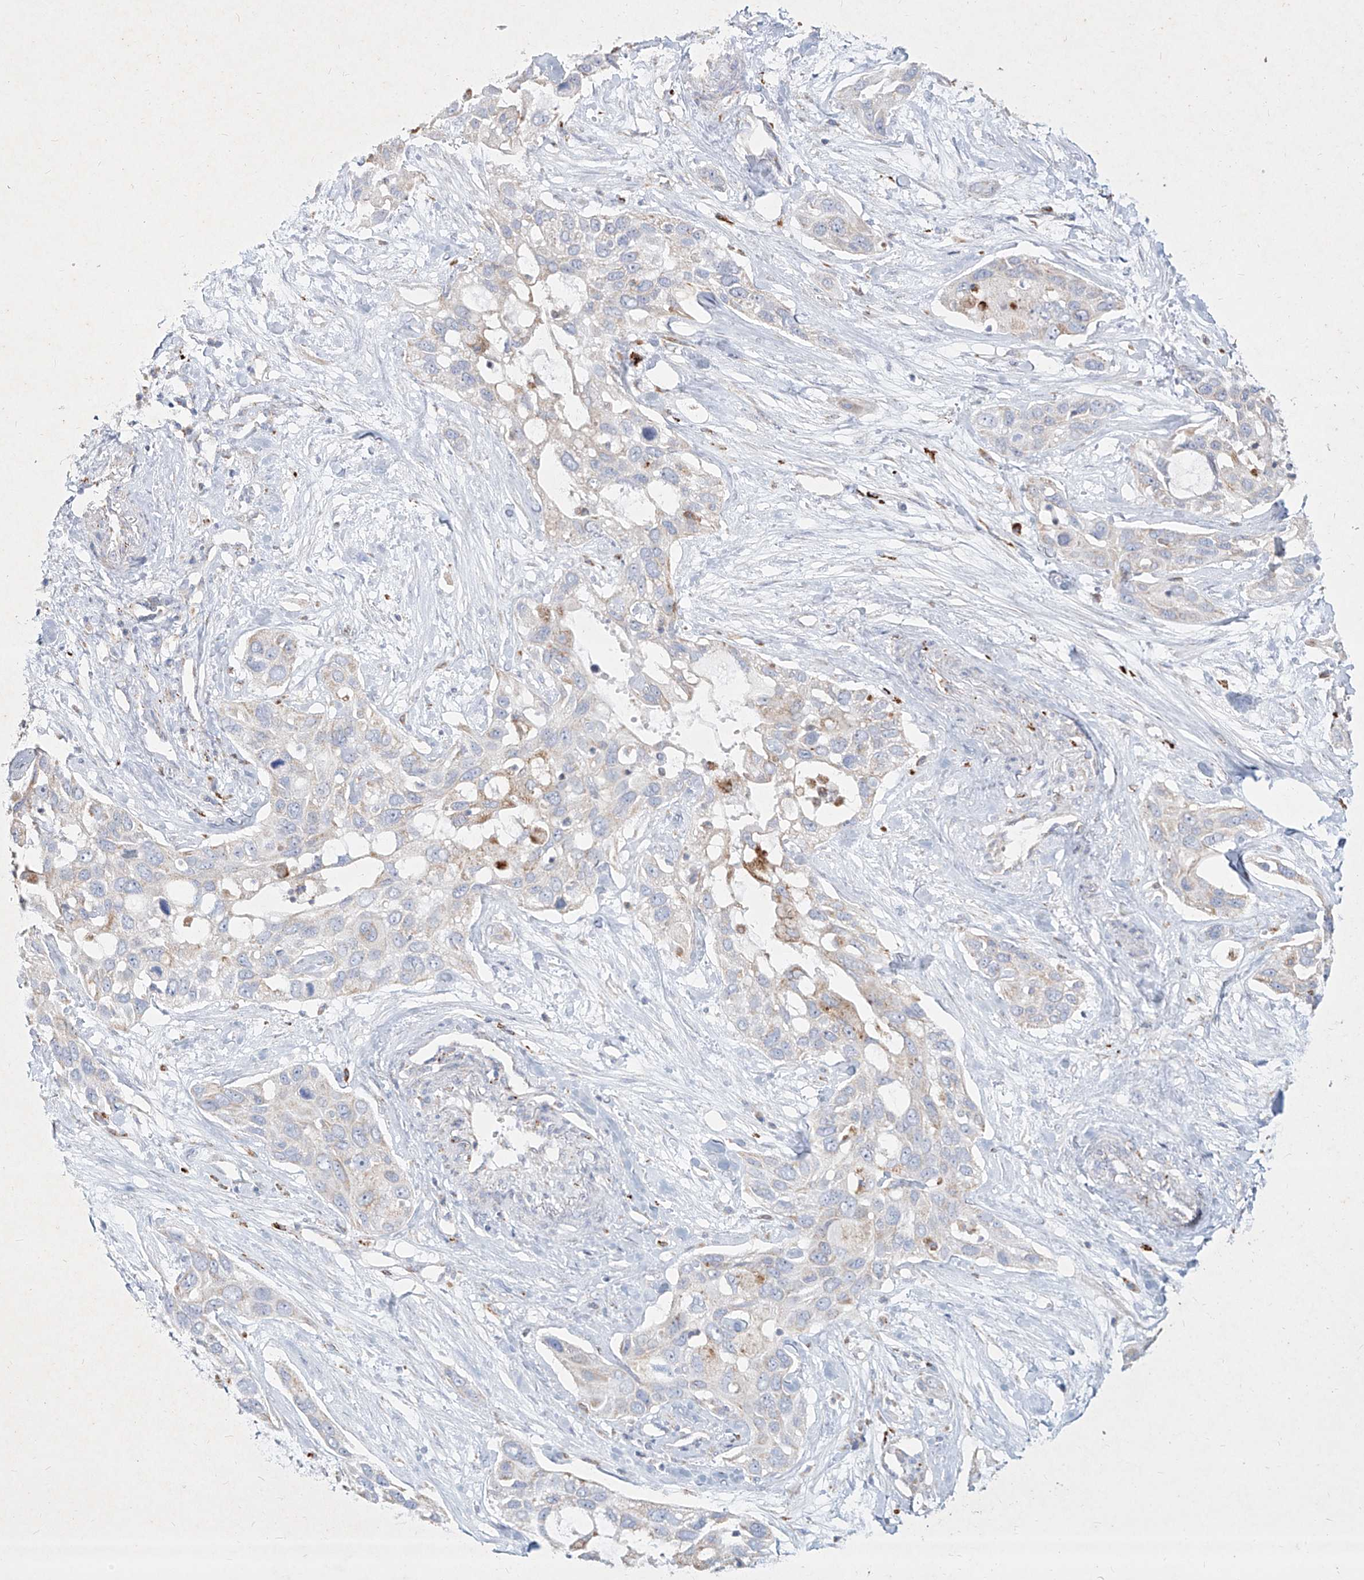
{"staining": {"intensity": "moderate", "quantity": "<25%", "location": "cytoplasmic/membranous"}, "tissue": "pancreatic cancer", "cell_type": "Tumor cells", "image_type": "cancer", "snomed": [{"axis": "morphology", "description": "Adenocarcinoma, NOS"}, {"axis": "topography", "description": "Pancreas"}], "caption": "About <25% of tumor cells in human pancreatic adenocarcinoma display moderate cytoplasmic/membranous protein positivity as visualized by brown immunohistochemical staining.", "gene": "MTX2", "patient": {"sex": "female", "age": 60}}